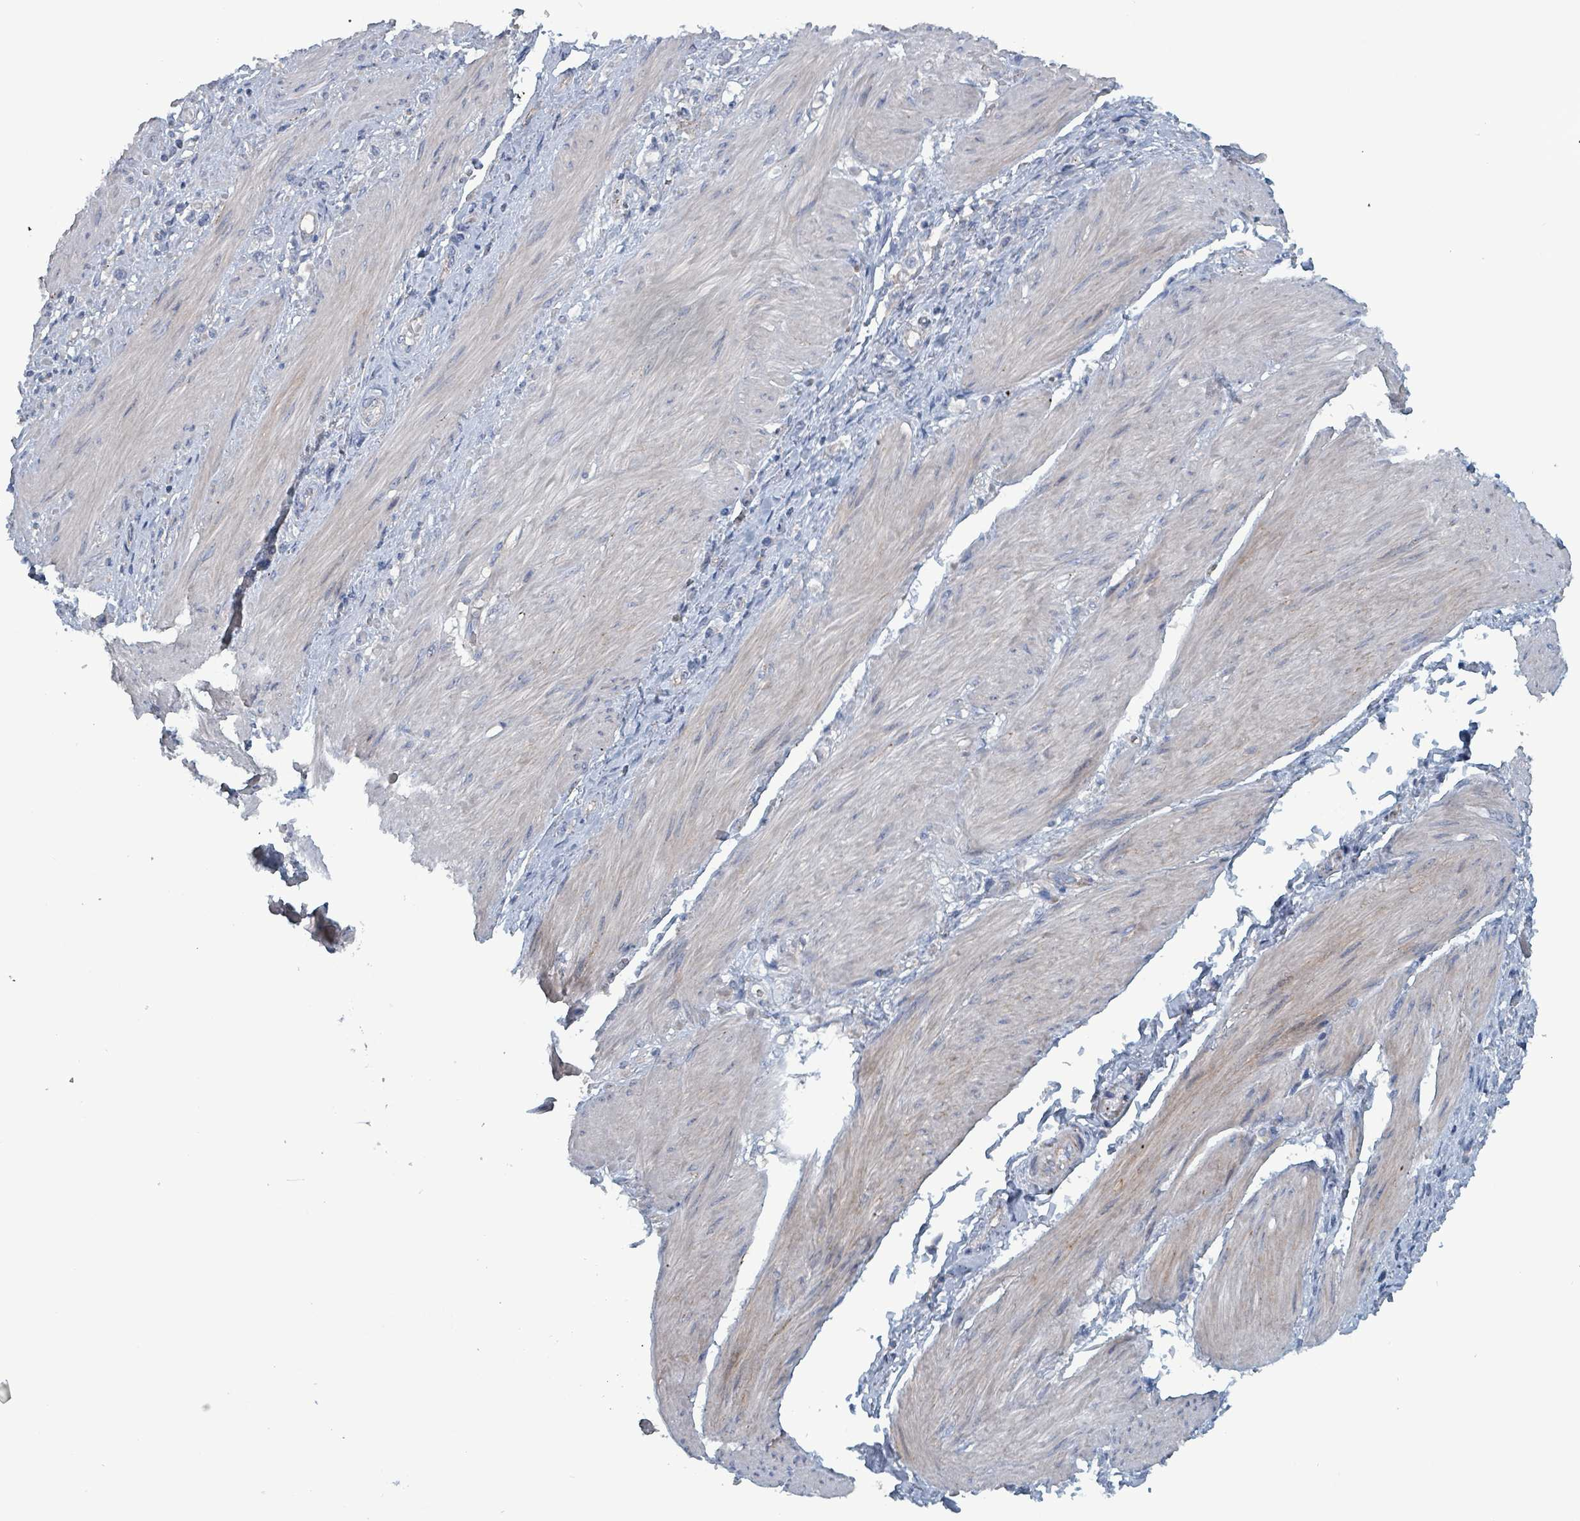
{"staining": {"intensity": "negative", "quantity": "none", "location": "none"}, "tissue": "stomach cancer", "cell_type": "Tumor cells", "image_type": "cancer", "snomed": [{"axis": "morphology", "description": "Adenocarcinoma, NOS"}, {"axis": "topography", "description": "Stomach"}], "caption": "Immunohistochemistry (IHC) photomicrograph of neoplastic tissue: stomach adenocarcinoma stained with DAB (3,3'-diaminobenzidine) exhibits no significant protein staining in tumor cells.", "gene": "TAAR5", "patient": {"sex": "female", "age": 65}}